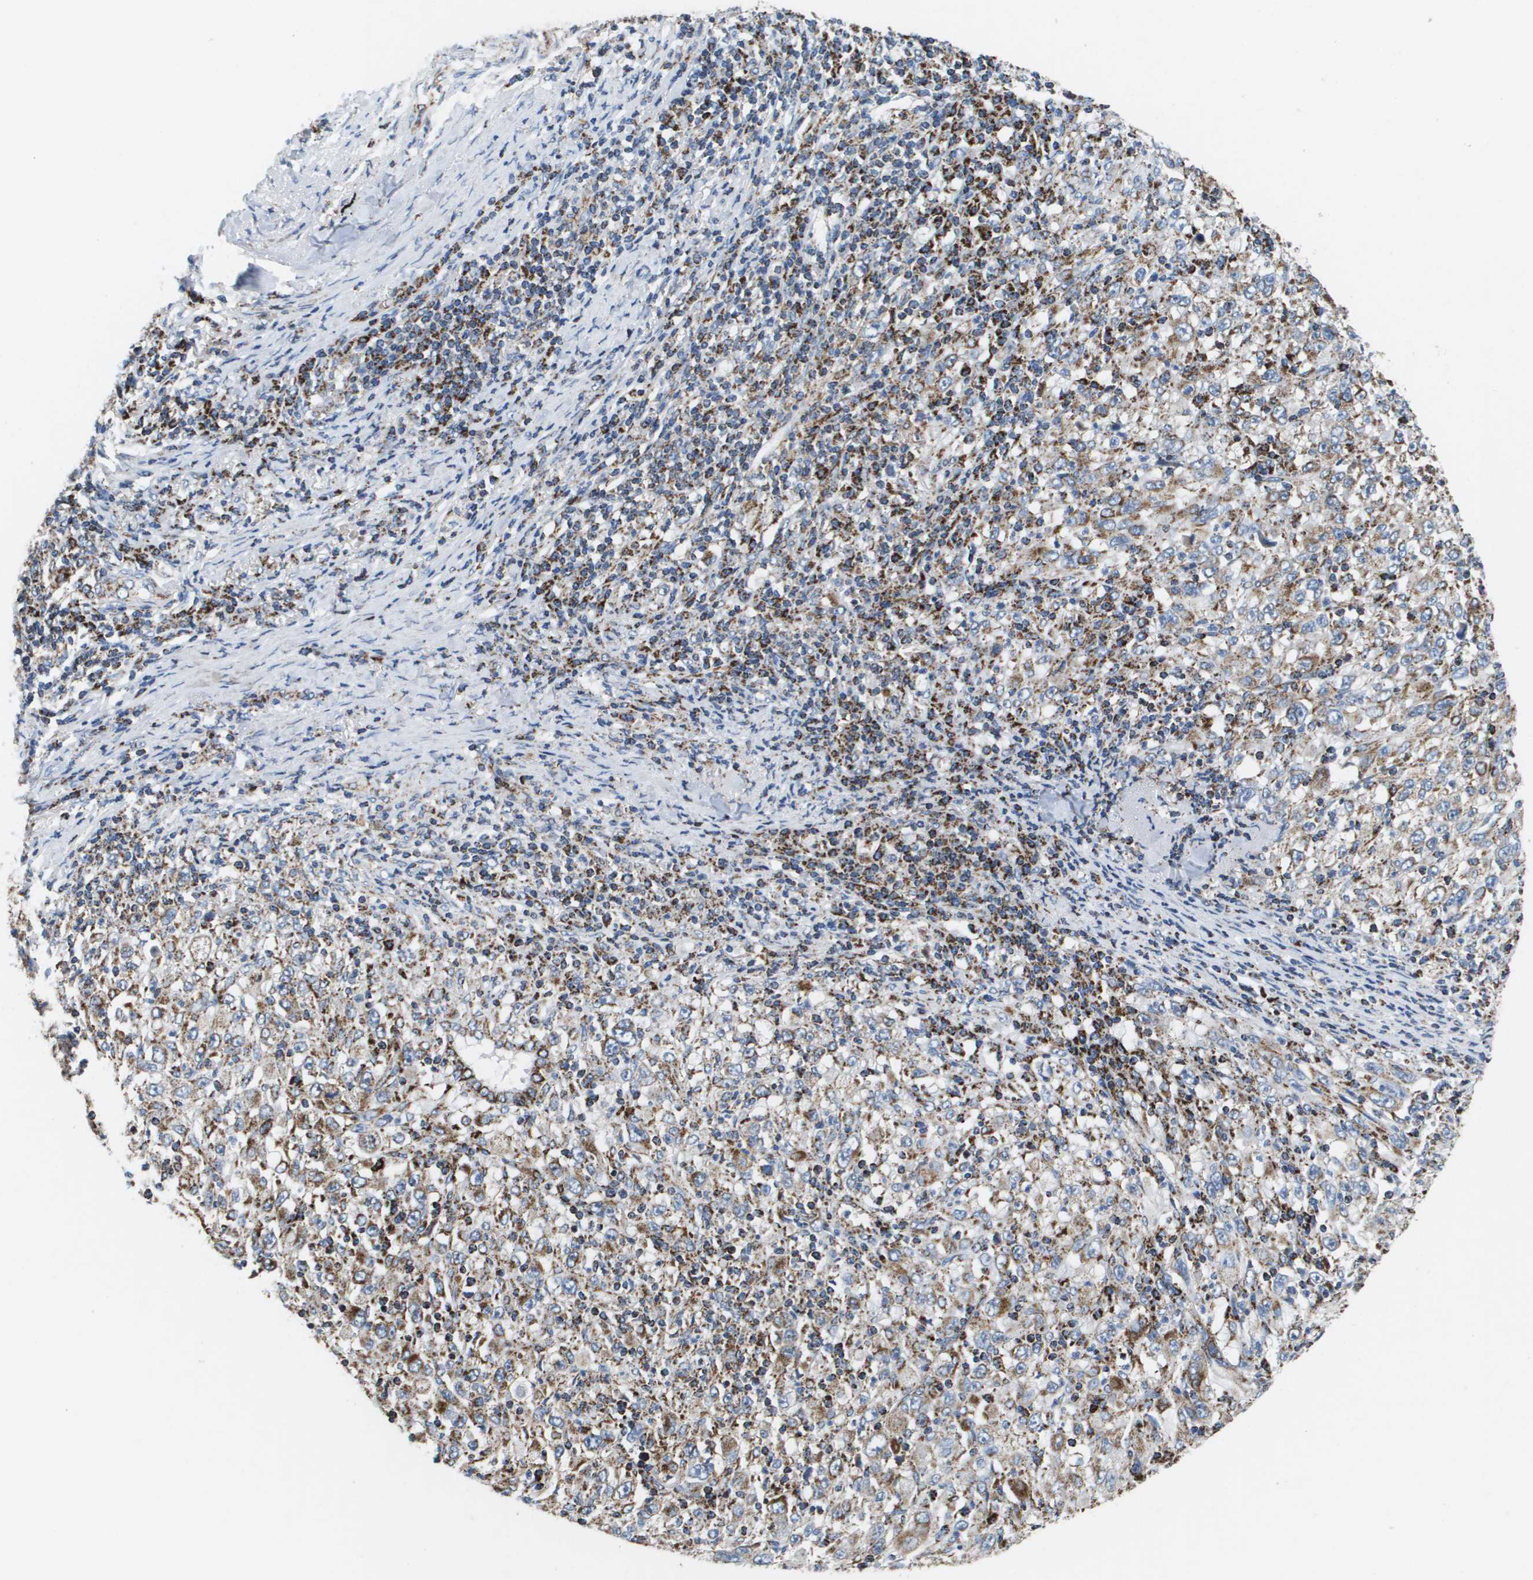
{"staining": {"intensity": "moderate", "quantity": ">75%", "location": "cytoplasmic/membranous"}, "tissue": "melanoma", "cell_type": "Tumor cells", "image_type": "cancer", "snomed": [{"axis": "morphology", "description": "Malignant melanoma, Metastatic site"}, {"axis": "topography", "description": "Skin"}], "caption": "Malignant melanoma (metastatic site) stained for a protein demonstrates moderate cytoplasmic/membranous positivity in tumor cells.", "gene": "ATP5F1B", "patient": {"sex": "female", "age": 56}}